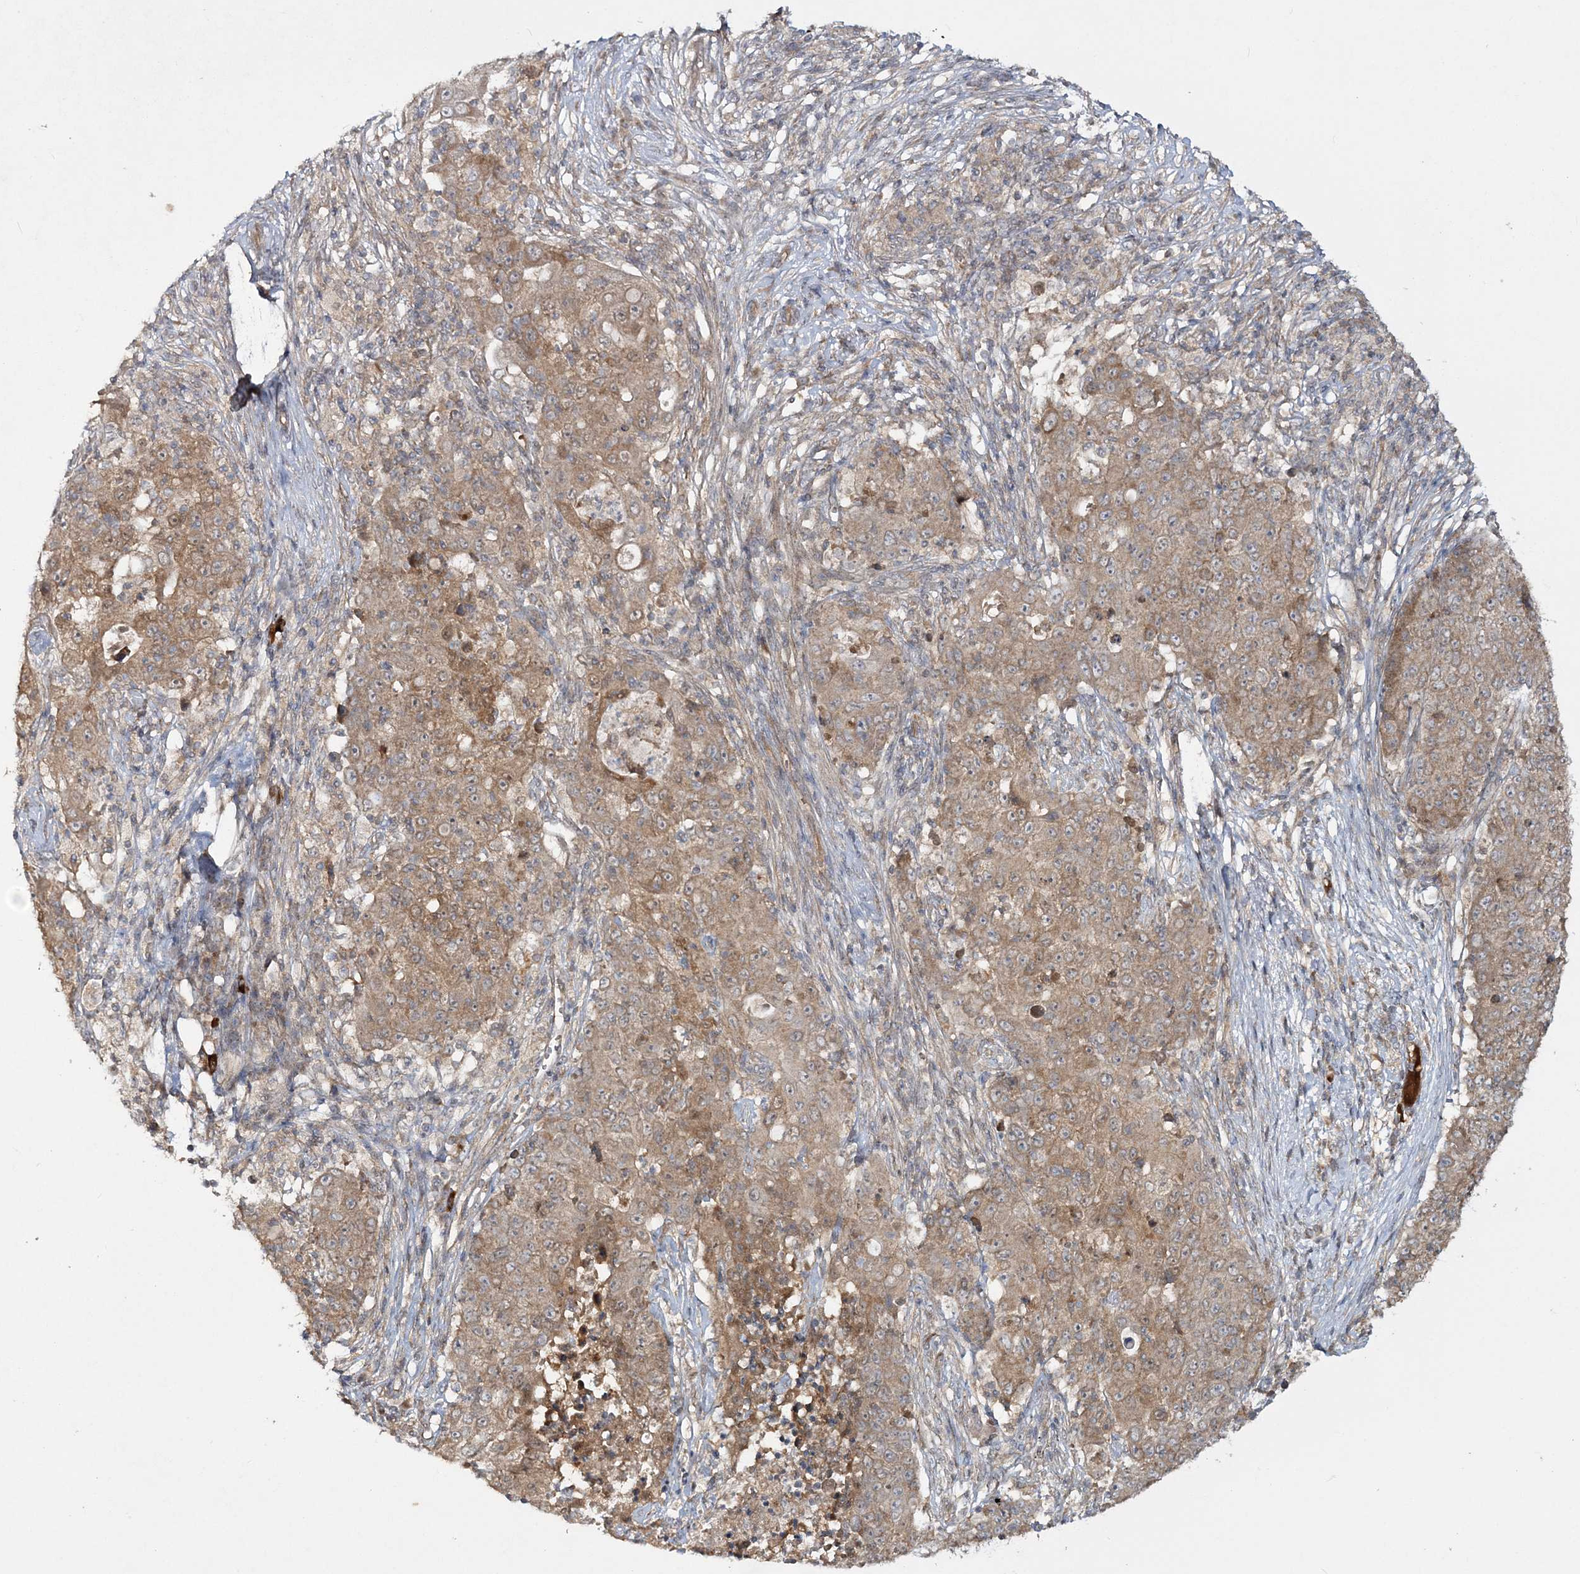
{"staining": {"intensity": "moderate", "quantity": ">75%", "location": "cytoplasmic/membranous"}, "tissue": "ovarian cancer", "cell_type": "Tumor cells", "image_type": "cancer", "snomed": [{"axis": "morphology", "description": "Carcinoma, endometroid"}, {"axis": "topography", "description": "Ovary"}], "caption": "This photomicrograph reveals immunohistochemistry (IHC) staining of human ovarian cancer (endometroid carcinoma), with medium moderate cytoplasmic/membranous staining in approximately >75% of tumor cells.", "gene": "MOCS2", "patient": {"sex": "female", "age": 42}}